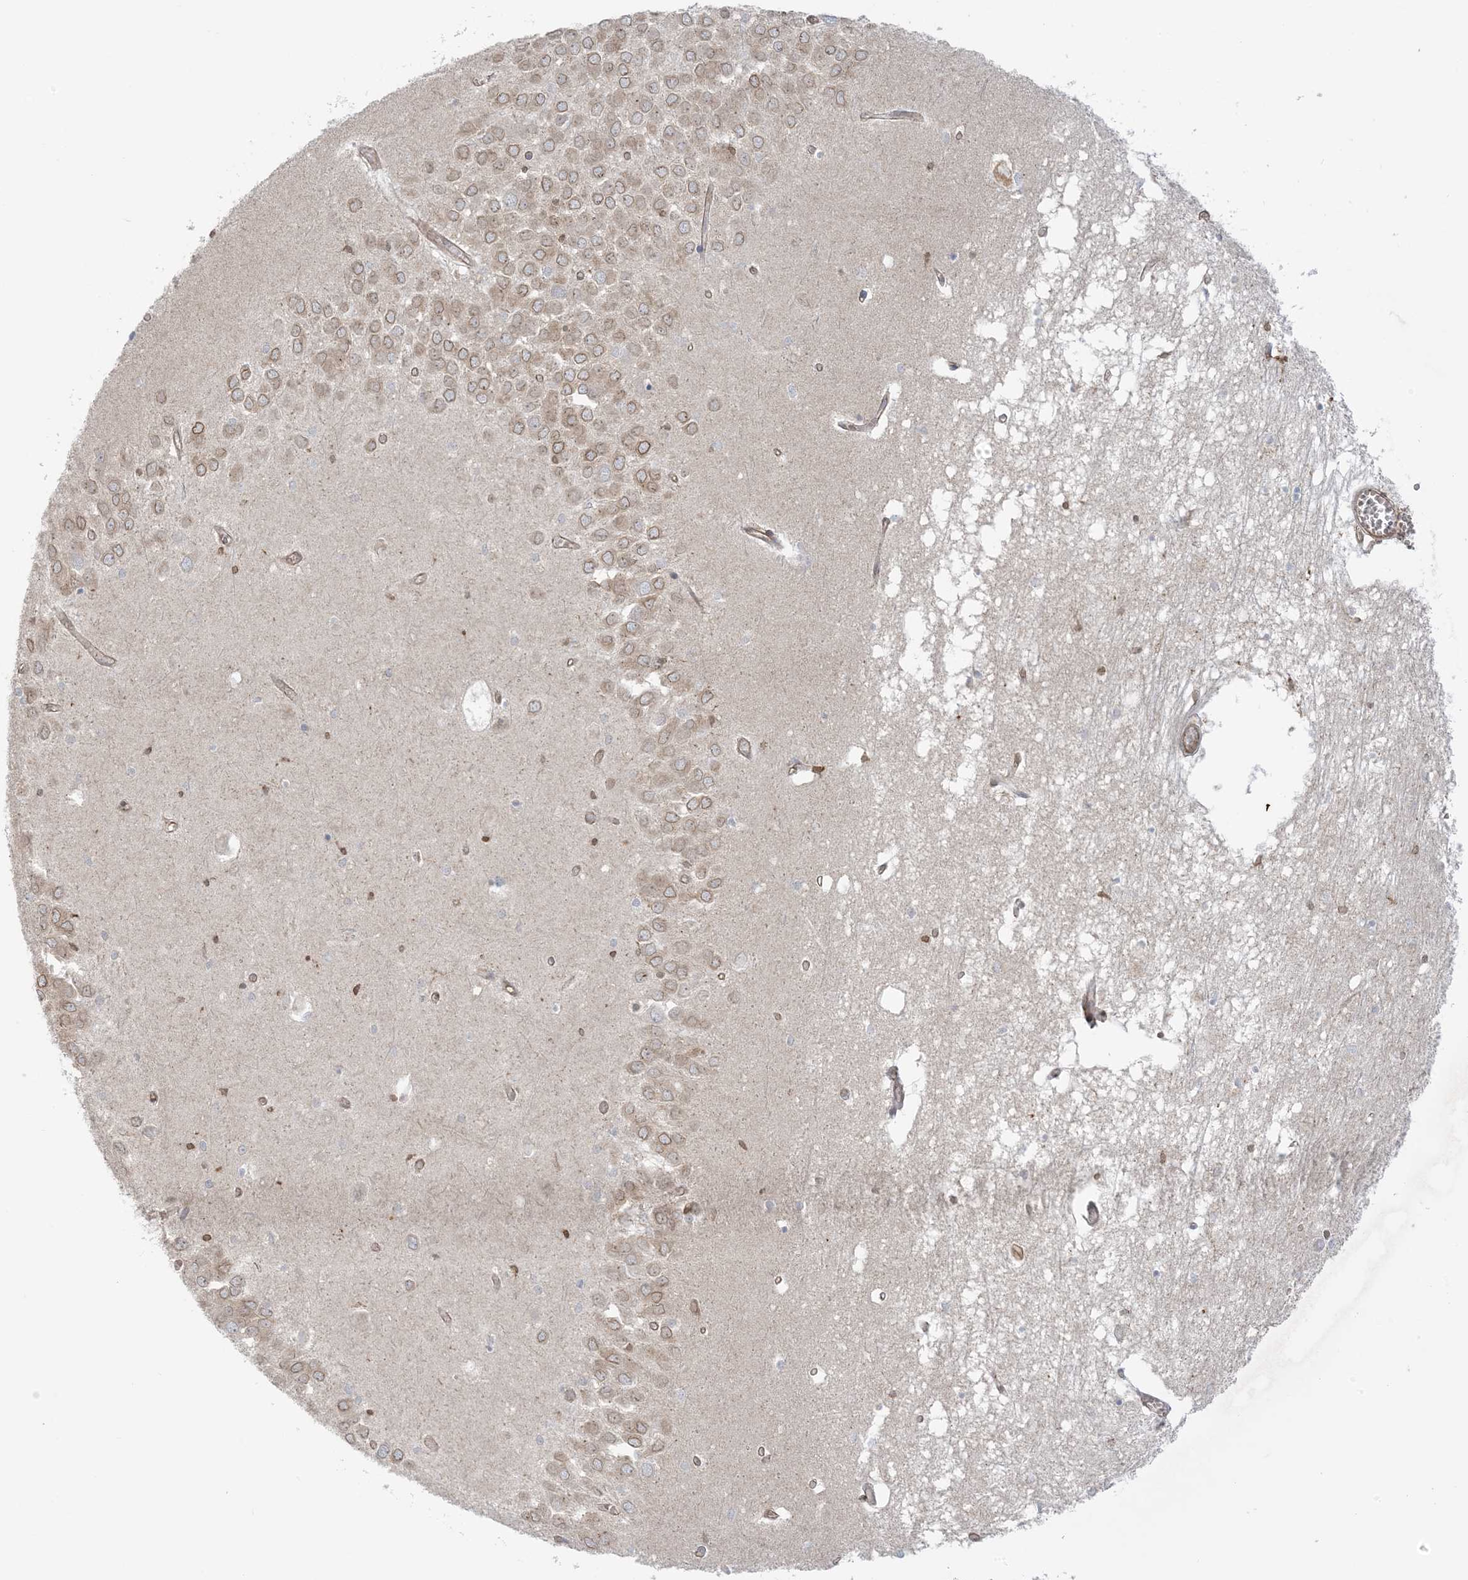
{"staining": {"intensity": "weak", "quantity": "<25%", "location": "cytoplasmic/membranous"}, "tissue": "hippocampus", "cell_type": "Glial cells", "image_type": "normal", "snomed": [{"axis": "morphology", "description": "Normal tissue, NOS"}, {"axis": "topography", "description": "Hippocampus"}], "caption": "IHC of benign hippocampus demonstrates no expression in glial cells.", "gene": "ICMT", "patient": {"sex": "male", "age": 70}}